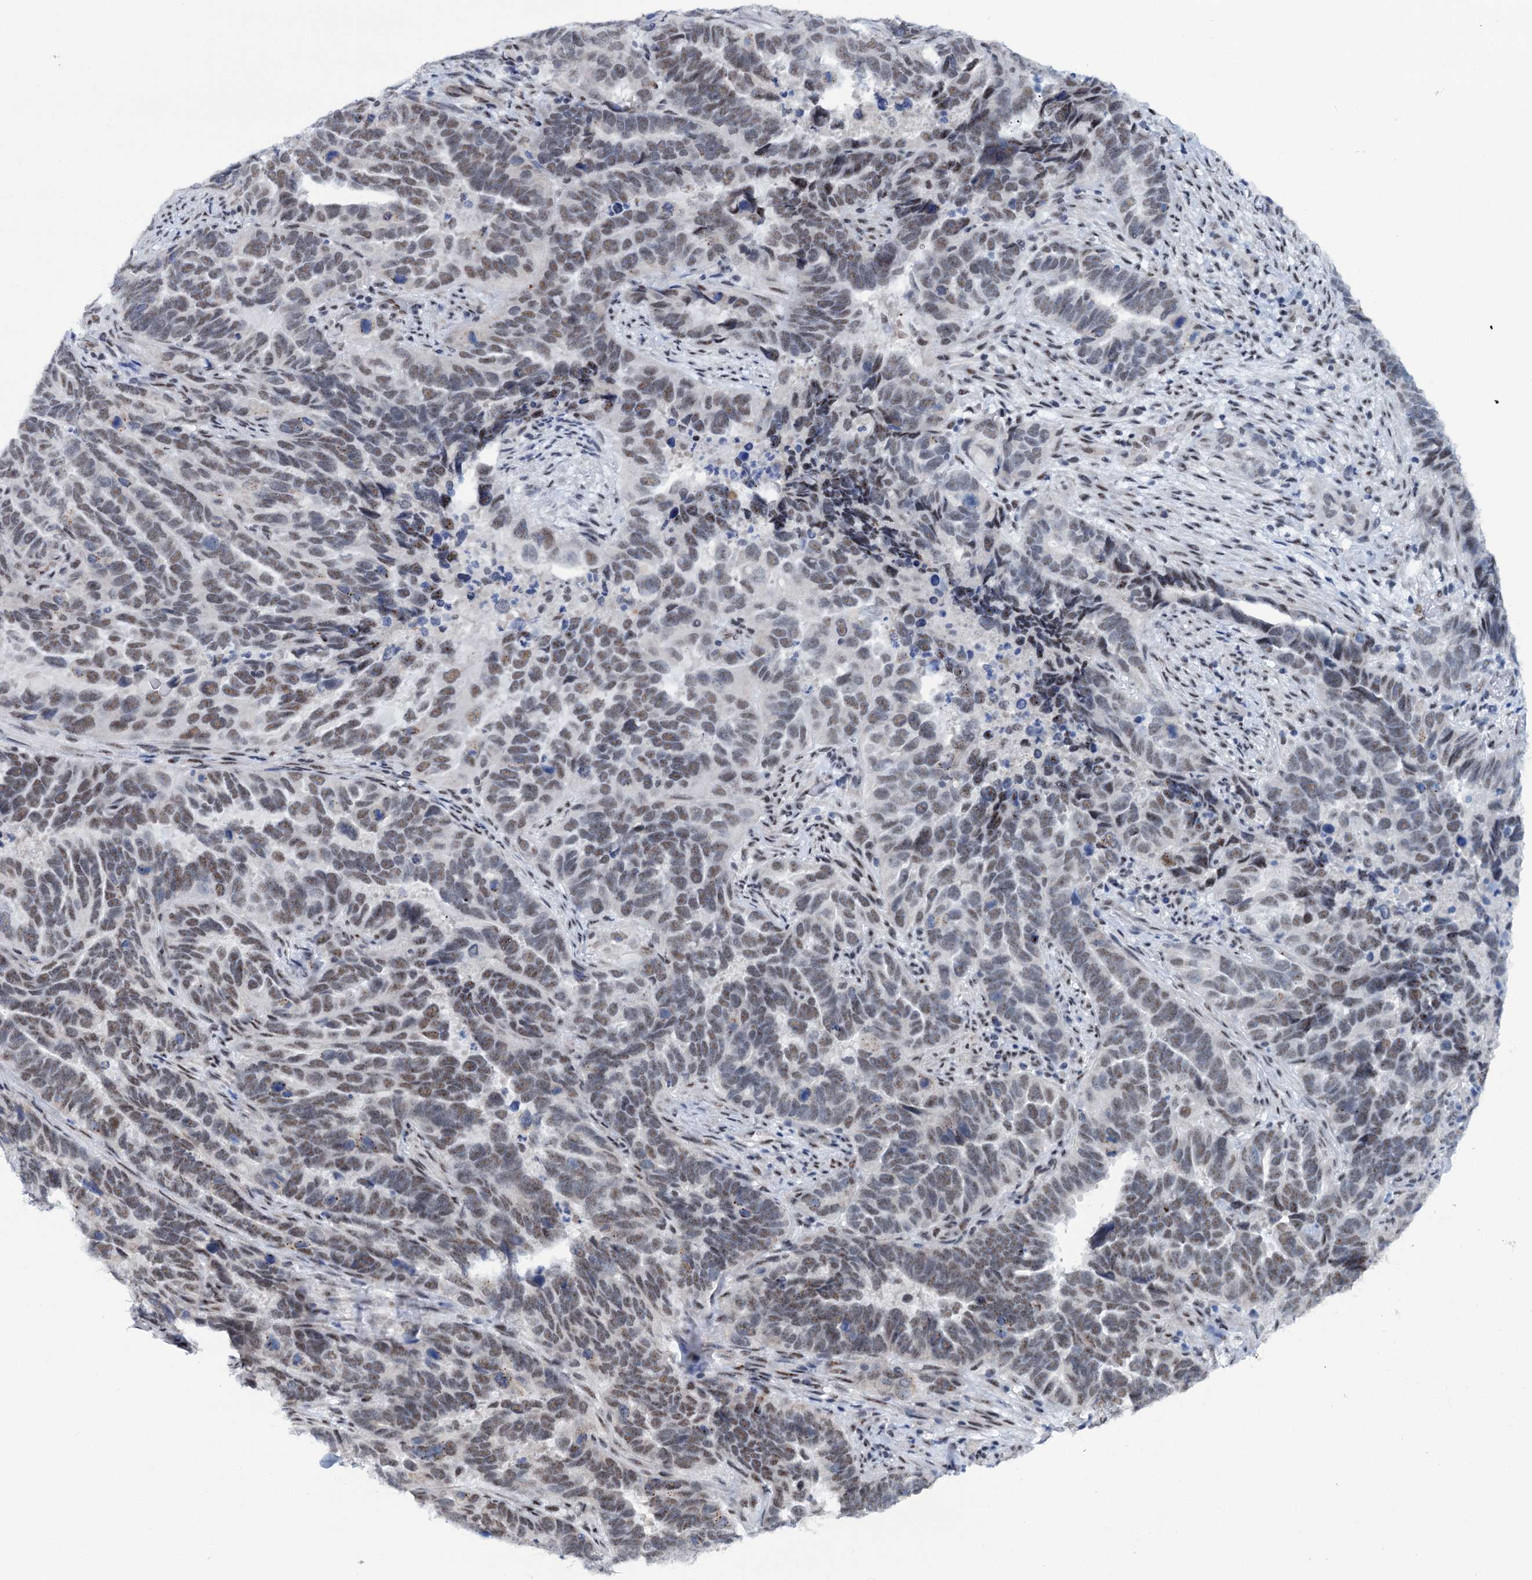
{"staining": {"intensity": "moderate", "quantity": "25%-75%", "location": "nuclear"}, "tissue": "endometrial cancer", "cell_type": "Tumor cells", "image_type": "cancer", "snomed": [{"axis": "morphology", "description": "Adenocarcinoma, NOS"}, {"axis": "topography", "description": "Endometrium"}], "caption": "A brown stain labels moderate nuclear staining of a protein in human endometrial cancer tumor cells.", "gene": "SREK1", "patient": {"sex": "female", "age": 65}}